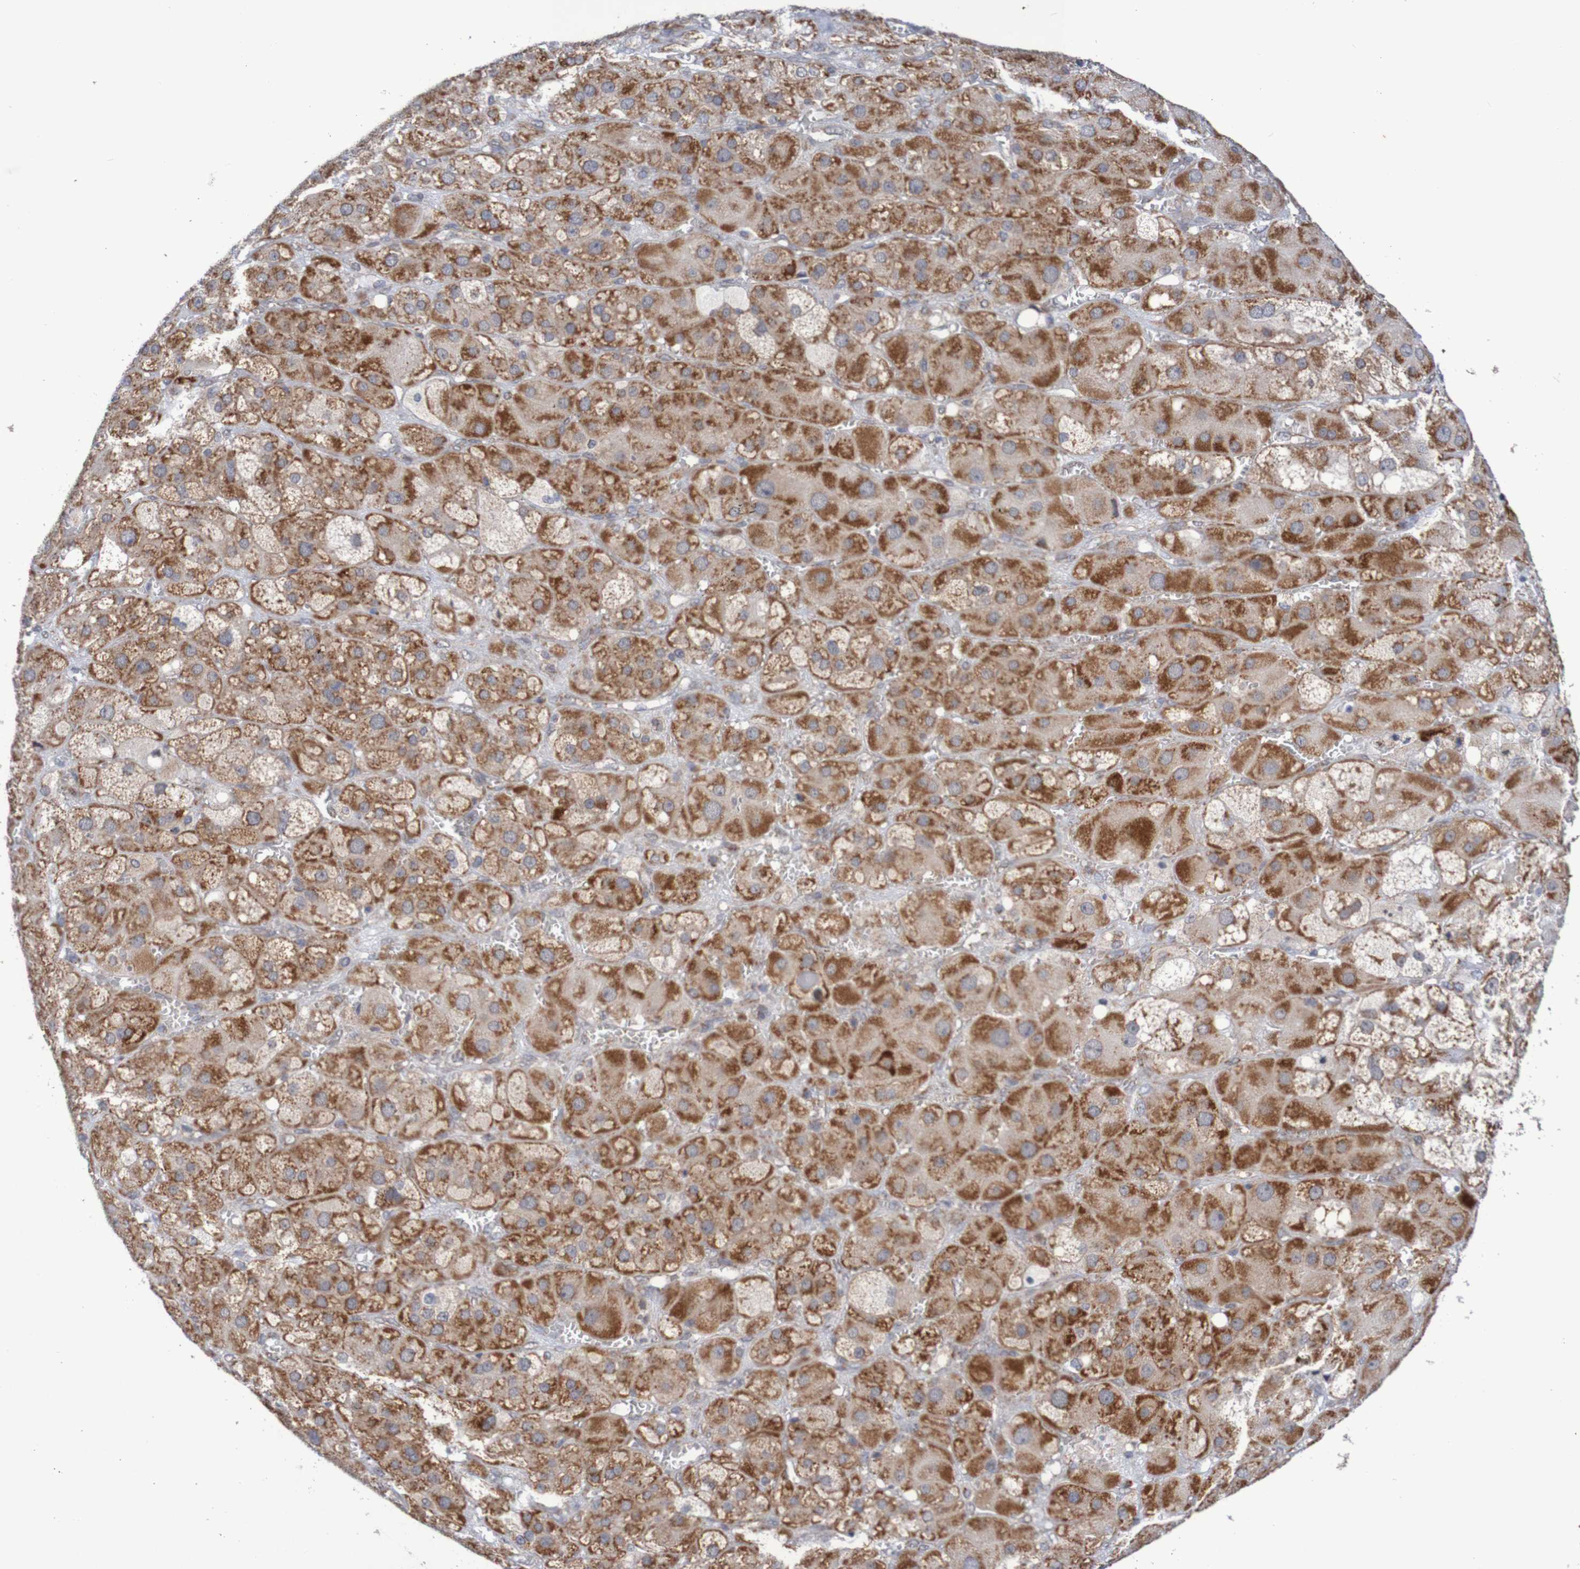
{"staining": {"intensity": "strong", "quantity": ">75%", "location": "cytoplasmic/membranous"}, "tissue": "adrenal gland", "cell_type": "Glandular cells", "image_type": "normal", "snomed": [{"axis": "morphology", "description": "Normal tissue, NOS"}, {"axis": "topography", "description": "Adrenal gland"}], "caption": "IHC histopathology image of benign adrenal gland: adrenal gland stained using immunohistochemistry shows high levels of strong protein expression localized specifically in the cytoplasmic/membranous of glandular cells, appearing as a cytoplasmic/membranous brown color.", "gene": "DVL1", "patient": {"sex": "female", "age": 47}}